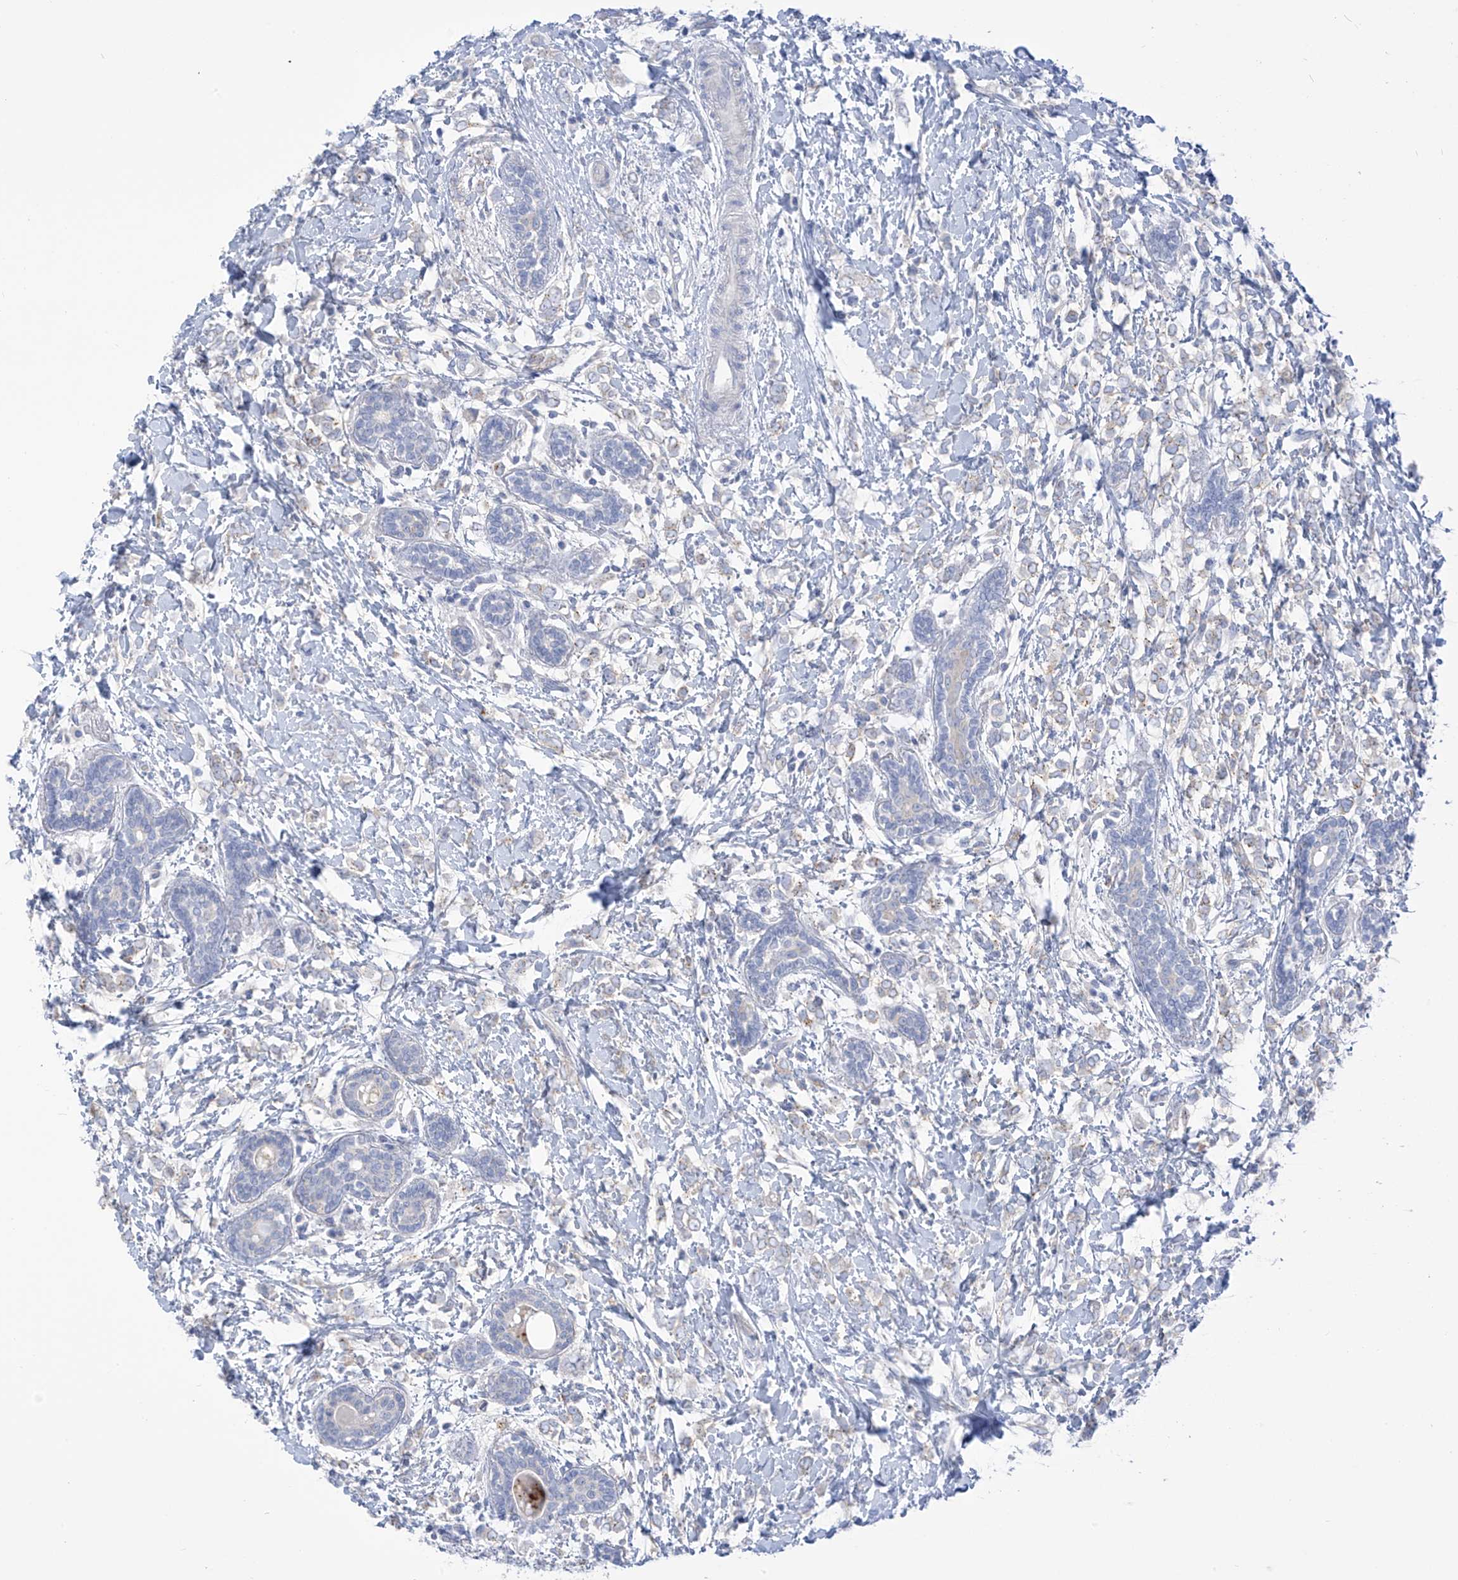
{"staining": {"intensity": "negative", "quantity": "none", "location": "none"}, "tissue": "breast cancer", "cell_type": "Tumor cells", "image_type": "cancer", "snomed": [{"axis": "morphology", "description": "Normal tissue, NOS"}, {"axis": "morphology", "description": "Lobular carcinoma"}, {"axis": "topography", "description": "Breast"}], "caption": "Image shows no protein positivity in tumor cells of lobular carcinoma (breast) tissue.", "gene": "FABP2", "patient": {"sex": "female", "age": 47}}